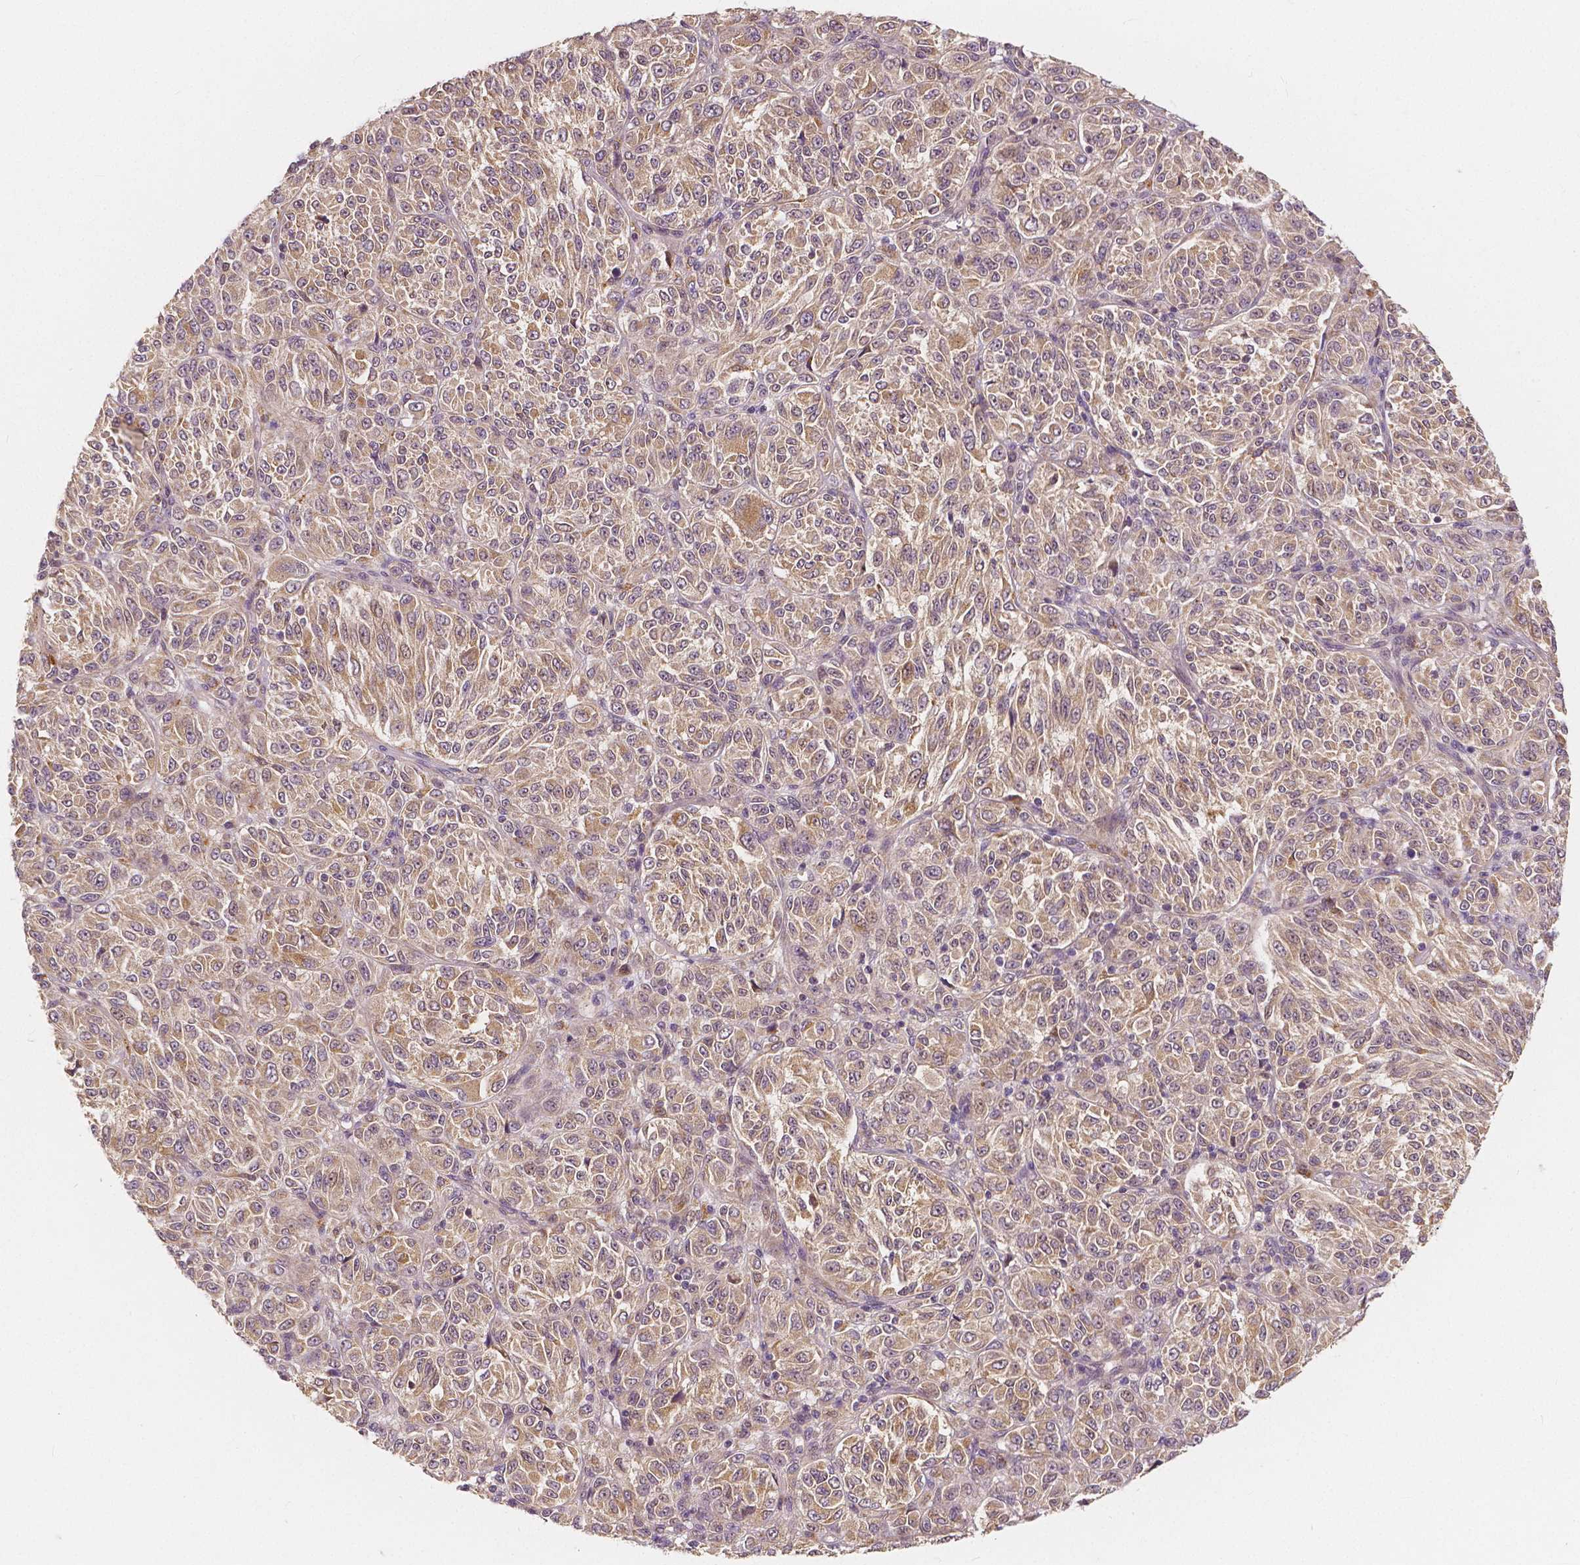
{"staining": {"intensity": "moderate", "quantity": ">75%", "location": "cytoplasmic/membranous"}, "tissue": "melanoma", "cell_type": "Tumor cells", "image_type": "cancer", "snomed": [{"axis": "morphology", "description": "Malignant melanoma, Metastatic site"}, {"axis": "topography", "description": "Brain"}], "caption": "Immunohistochemistry of malignant melanoma (metastatic site) reveals medium levels of moderate cytoplasmic/membranous expression in about >75% of tumor cells.", "gene": "SNX12", "patient": {"sex": "female", "age": 56}}